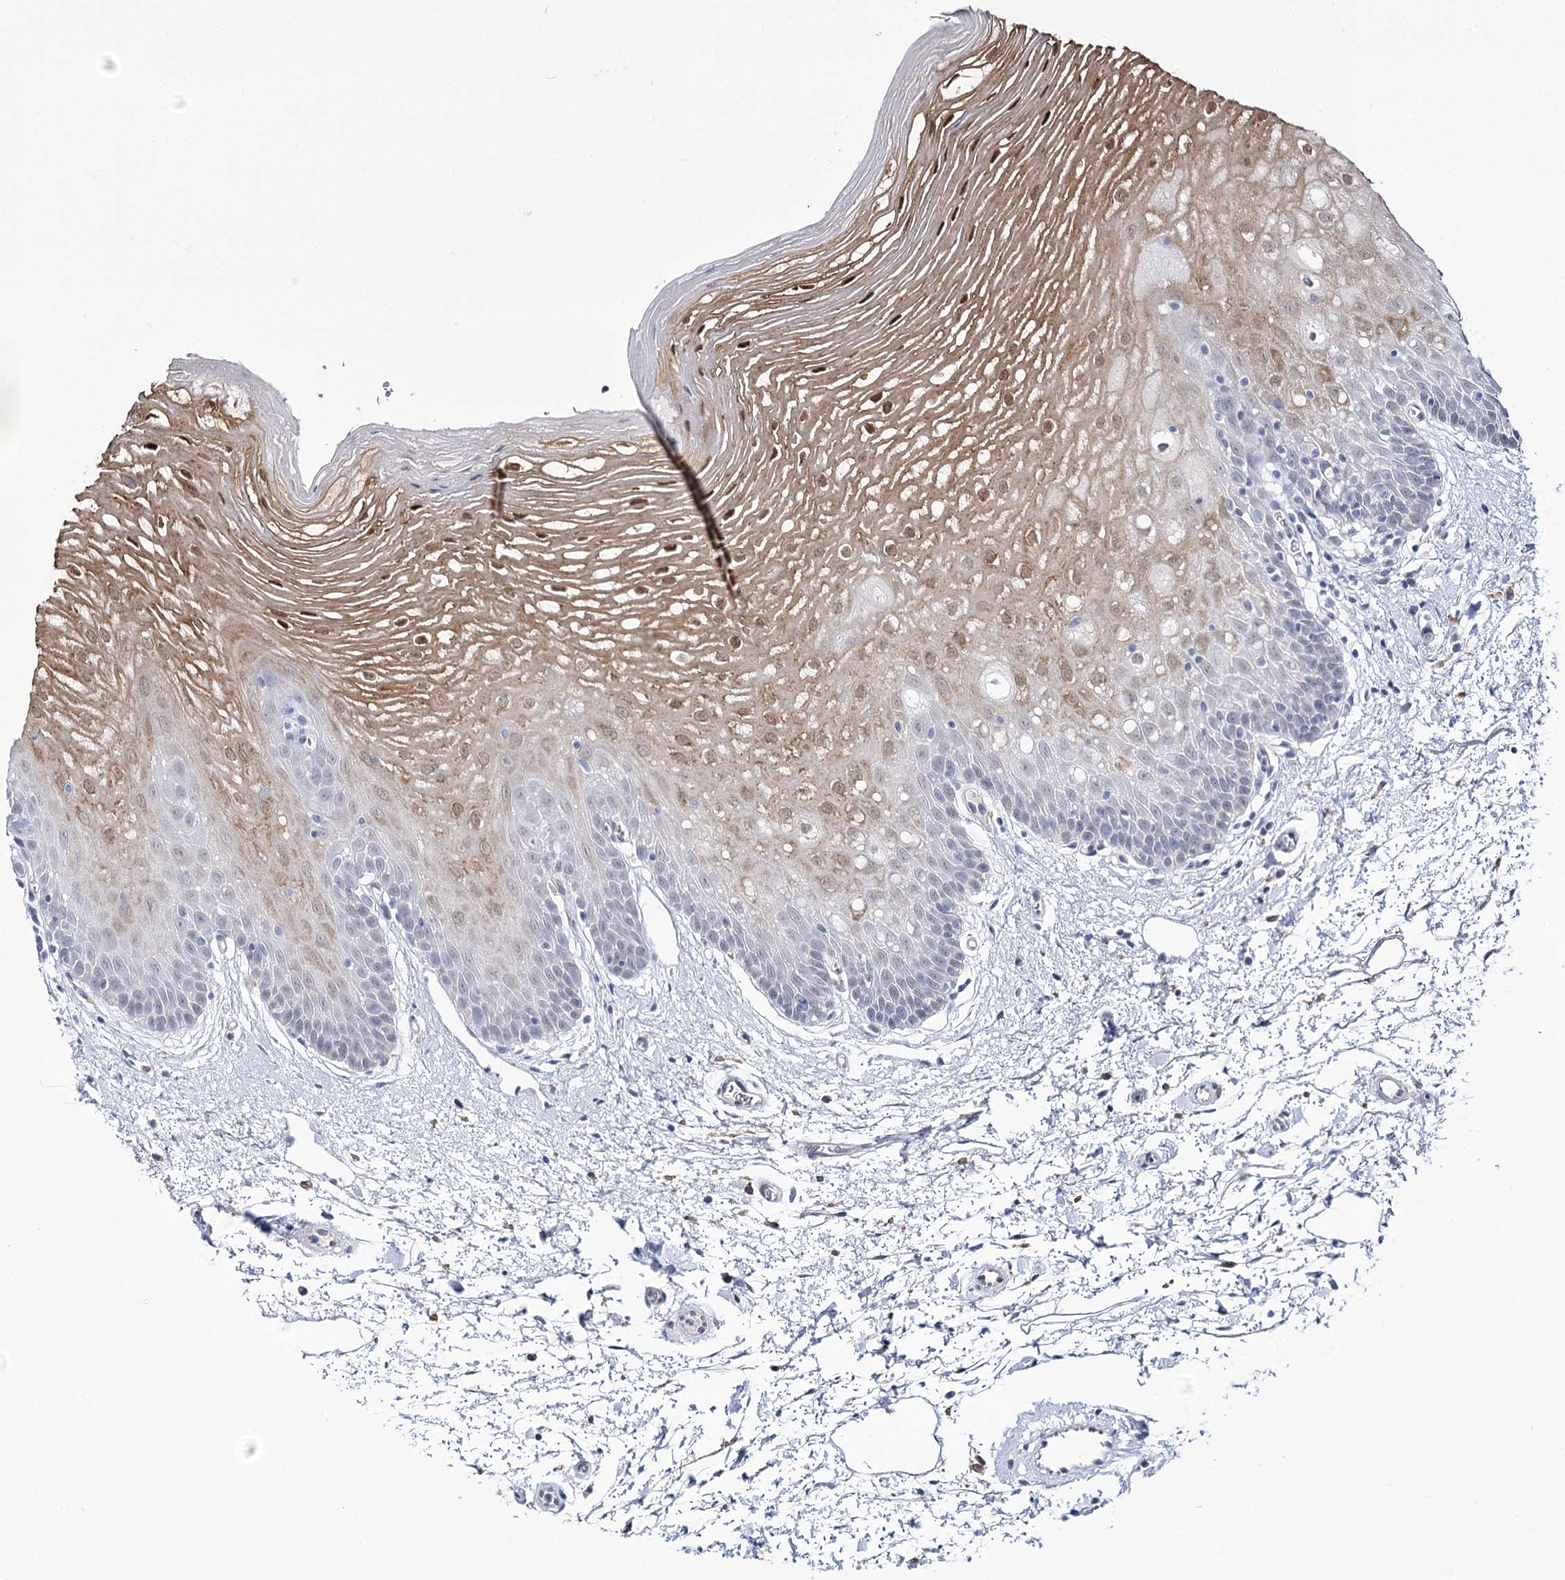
{"staining": {"intensity": "moderate", "quantity": "<25%", "location": "cytoplasmic/membranous,nuclear"}, "tissue": "oral mucosa", "cell_type": "Squamous epithelial cells", "image_type": "normal", "snomed": [{"axis": "morphology", "description": "Normal tissue, NOS"}, {"axis": "topography", "description": "Oral tissue"}, {"axis": "topography", "description": "Tounge, NOS"}], "caption": "High-magnification brightfield microscopy of normal oral mucosa stained with DAB (3,3'-diaminobenzidine) (brown) and counterstained with hematoxylin (blue). squamous epithelial cells exhibit moderate cytoplasmic/membranous,nuclear positivity is present in about<25% of cells. (Brightfield microscopy of DAB IHC at high magnification).", "gene": "VGLL4", "patient": {"sex": "female", "age": 73}}